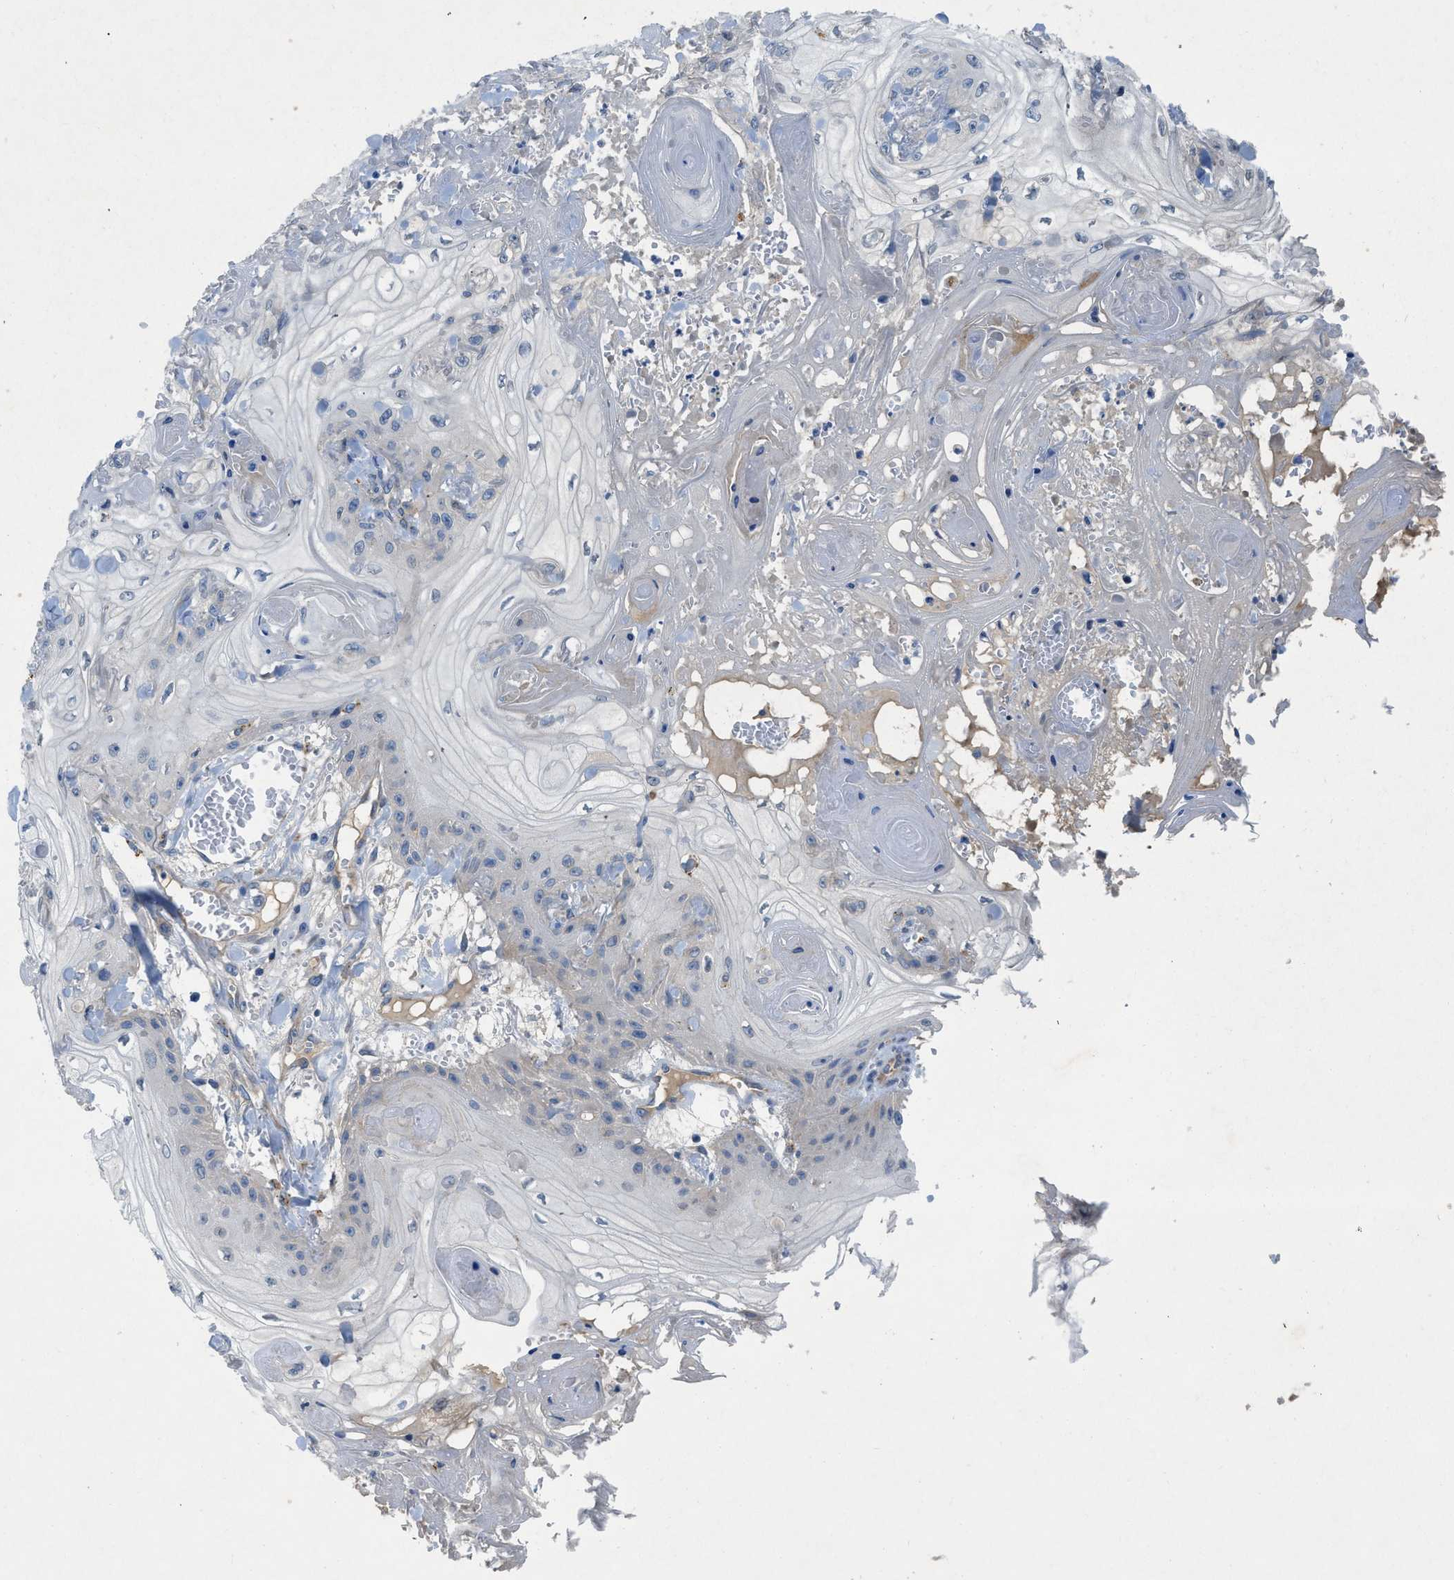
{"staining": {"intensity": "negative", "quantity": "none", "location": "none"}, "tissue": "skin cancer", "cell_type": "Tumor cells", "image_type": "cancer", "snomed": [{"axis": "morphology", "description": "Squamous cell carcinoma, NOS"}, {"axis": "topography", "description": "Skin"}], "caption": "Tumor cells are negative for brown protein staining in skin squamous cell carcinoma.", "gene": "TMEM248", "patient": {"sex": "male", "age": 74}}